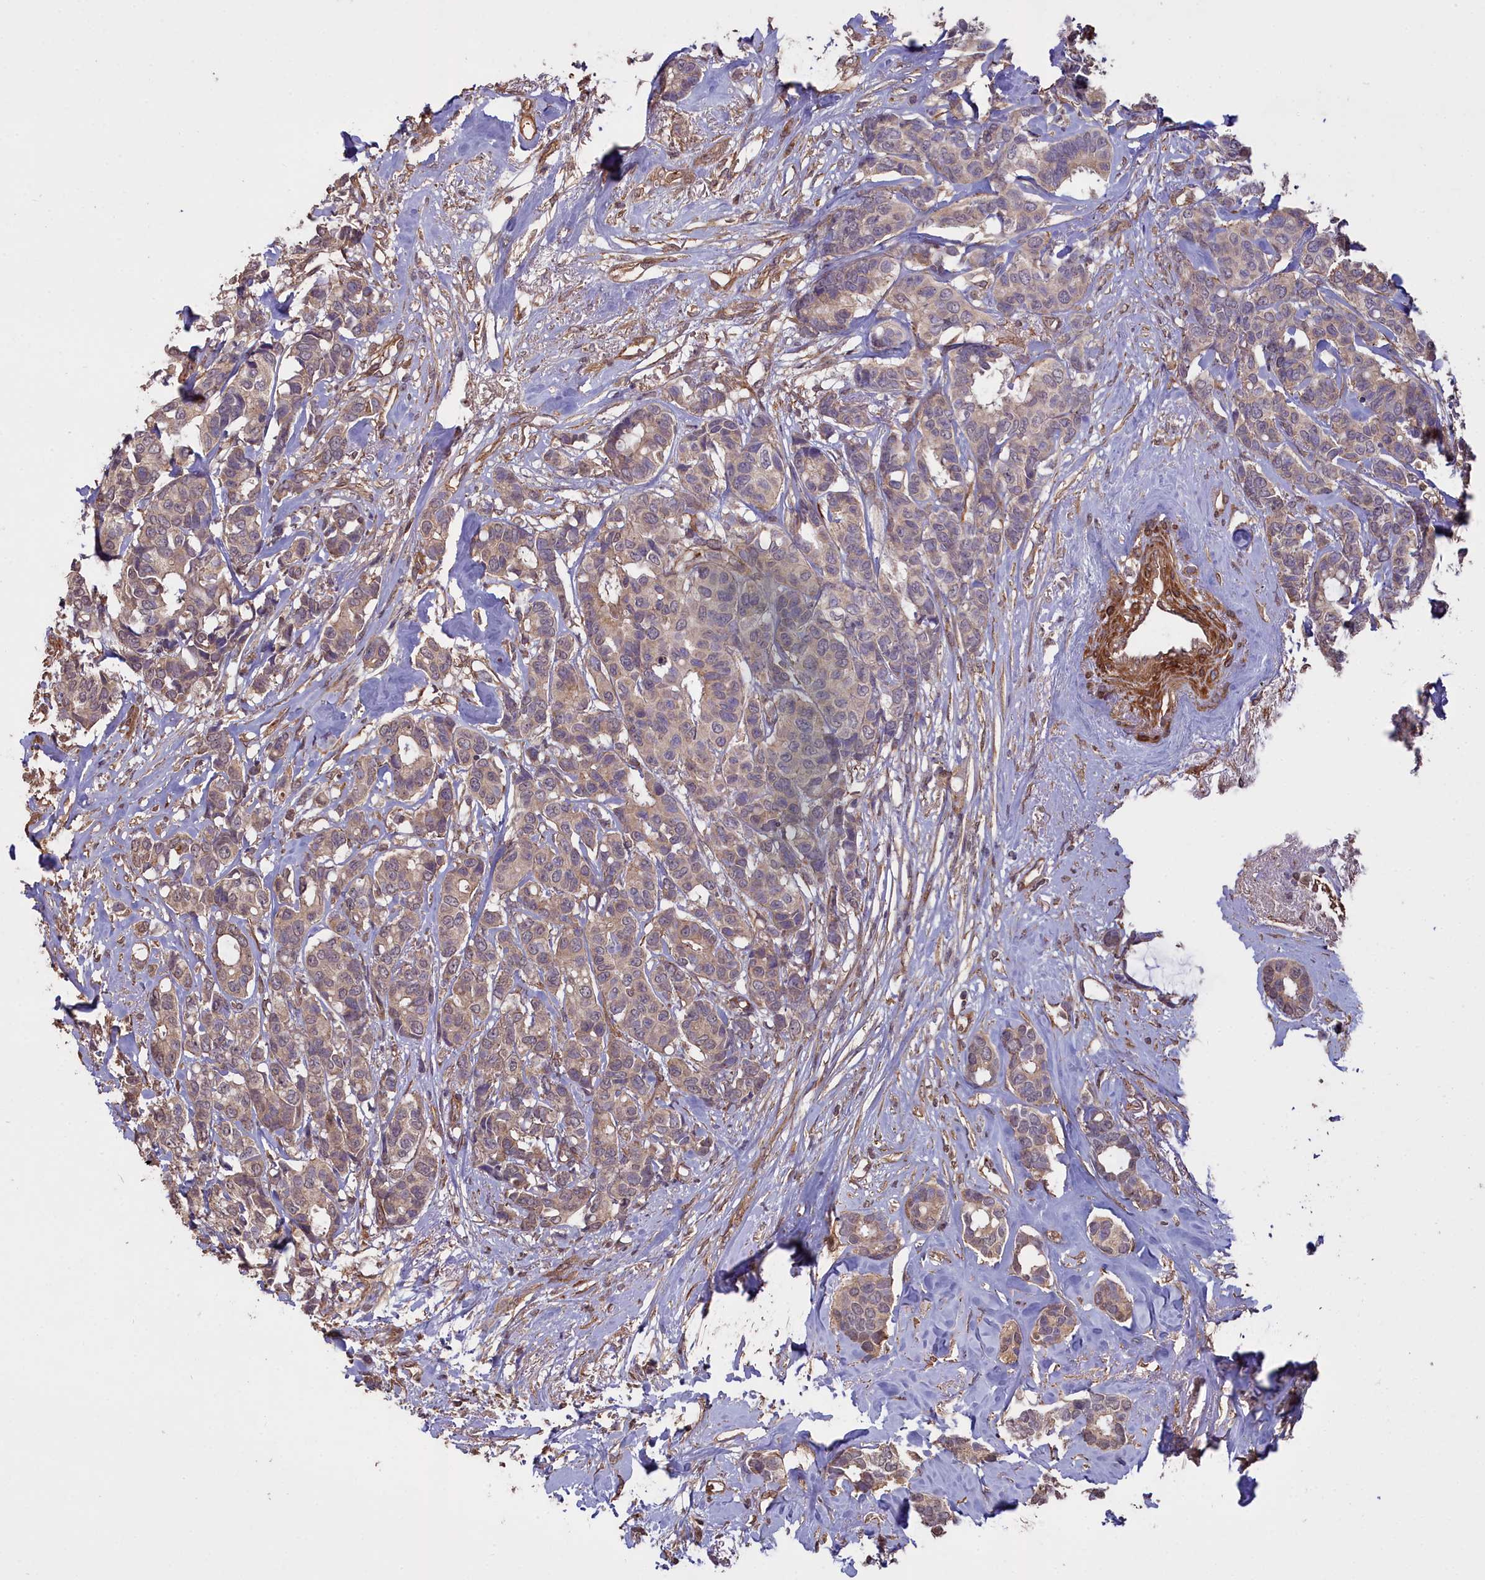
{"staining": {"intensity": "weak", "quantity": "25%-75%", "location": "cytoplasmic/membranous,nuclear"}, "tissue": "breast cancer", "cell_type": "Tumor cells", "image_type": "cancer", "snomed": [{"axis": "morphology", "description": "Duct carcinoma"}, {"axis": "topography", "description": "Breast"}], "caption": "A photomicrograph showing weak cytoplasmic/membranous and nuclear expression in about 25%-75% of tumor cells in breast cancer, as visualized by brown immunohistochemical staining.", "gene": "ATP6V0A2", "patient": {"sex": "female", "age": 87}}